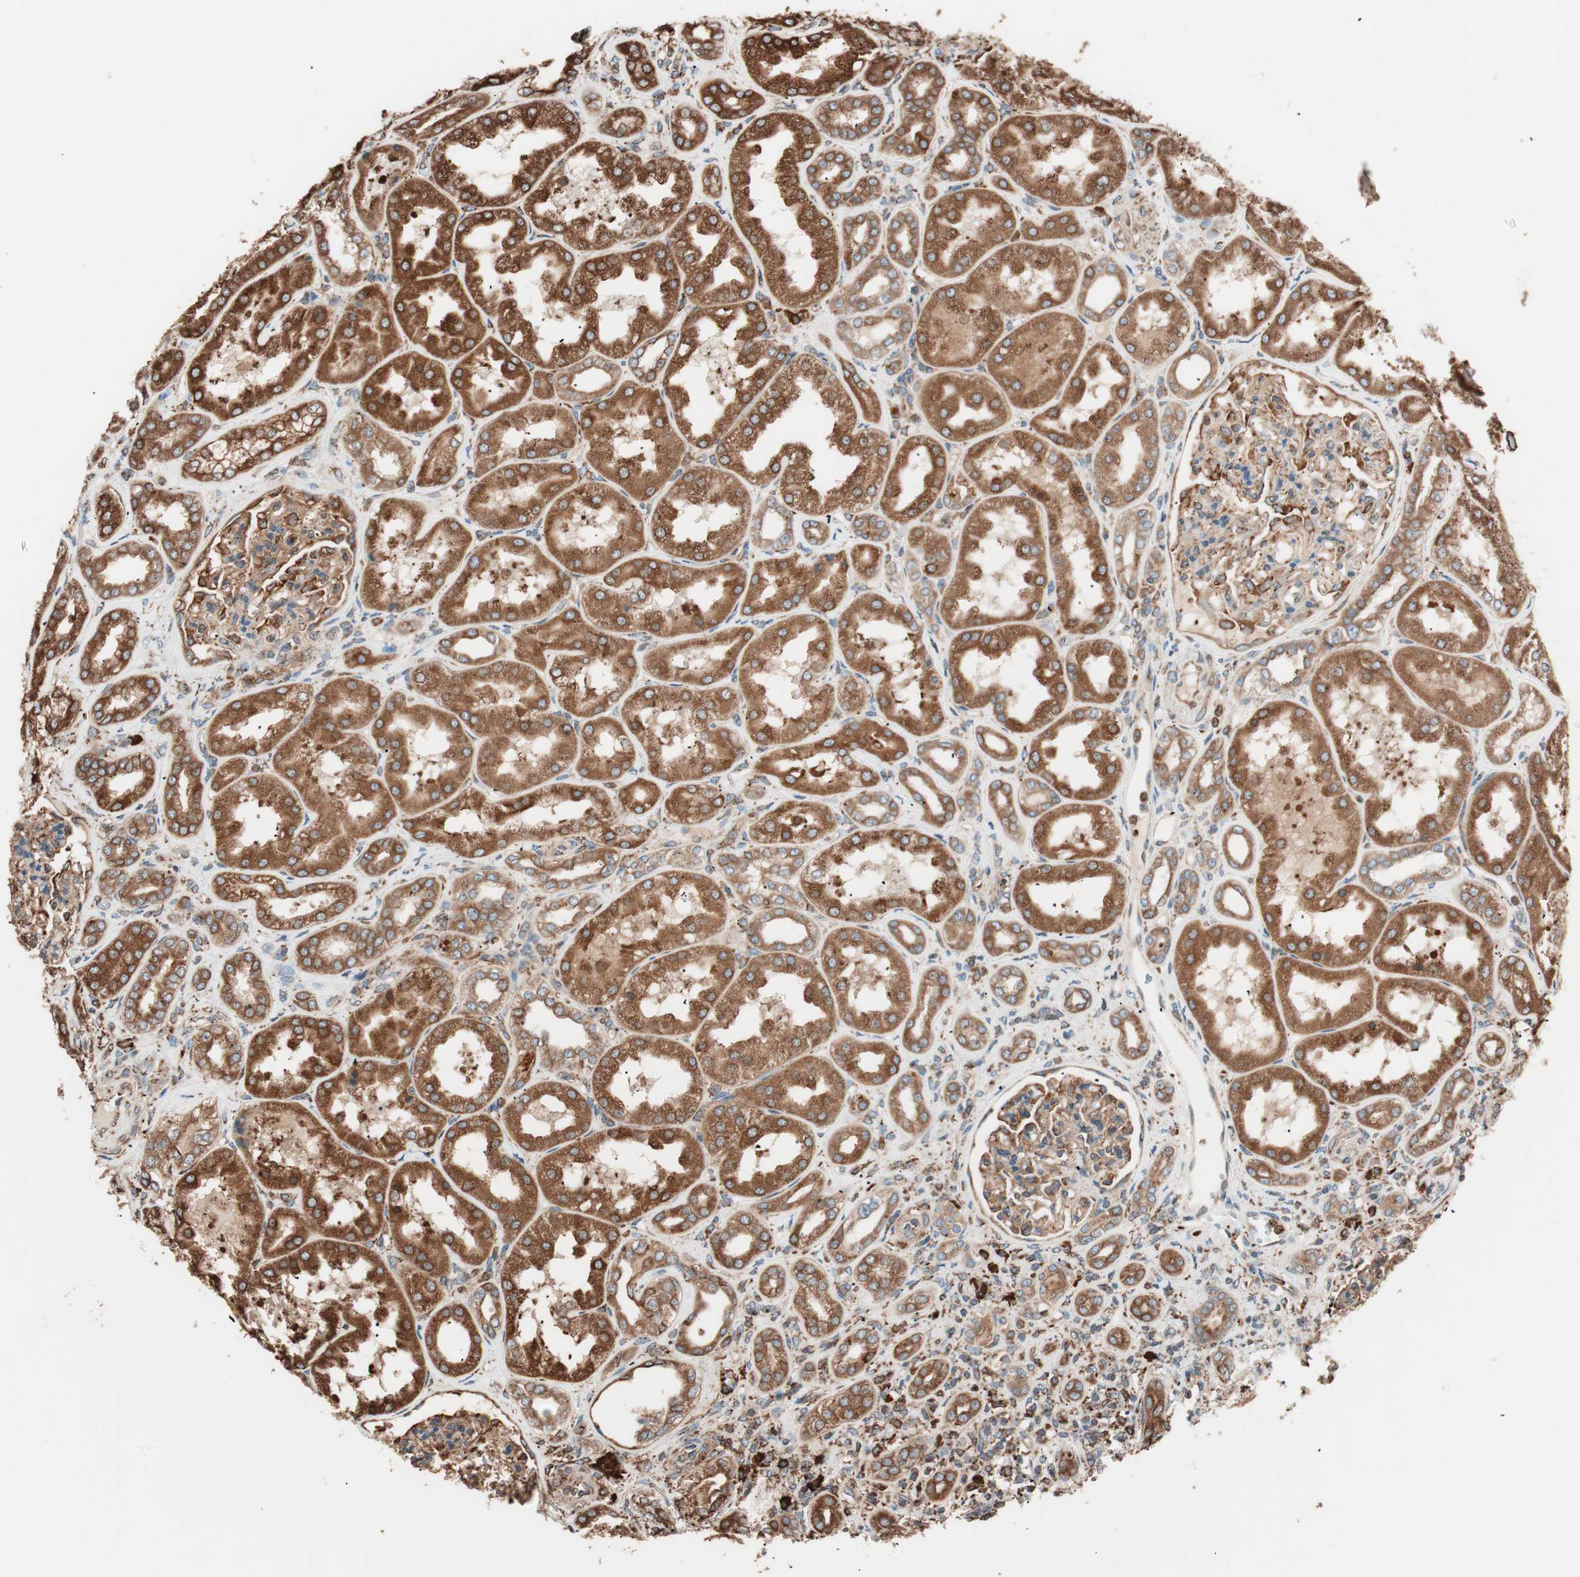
{"staining": {"intensity": "moderate", "quantity": ">75%", "location": "cytoplasmic/membranous"}, "tissue": "kidney", "cell_type": "Cells in glomeruli", "image_type": "normal", "snomed": [{"axis": "morphology", "description": "Normal tissue, NOS"}, {"axis": "topography", "description": "Kidney"}], "caption": "Brown immunohistochemical staining in benign human kidney exhibits moderate cytoplasmic/membranous staining in approximately >75% of cells in glomeruli. Using DAB (3,3'-diaminobenzidine) (brown) and hematoxylin (blue) stains, captured at high magnification using brightfield microscopy.", "gene": "VEGFA", "patient": {"sex": "female", "age": 56}}